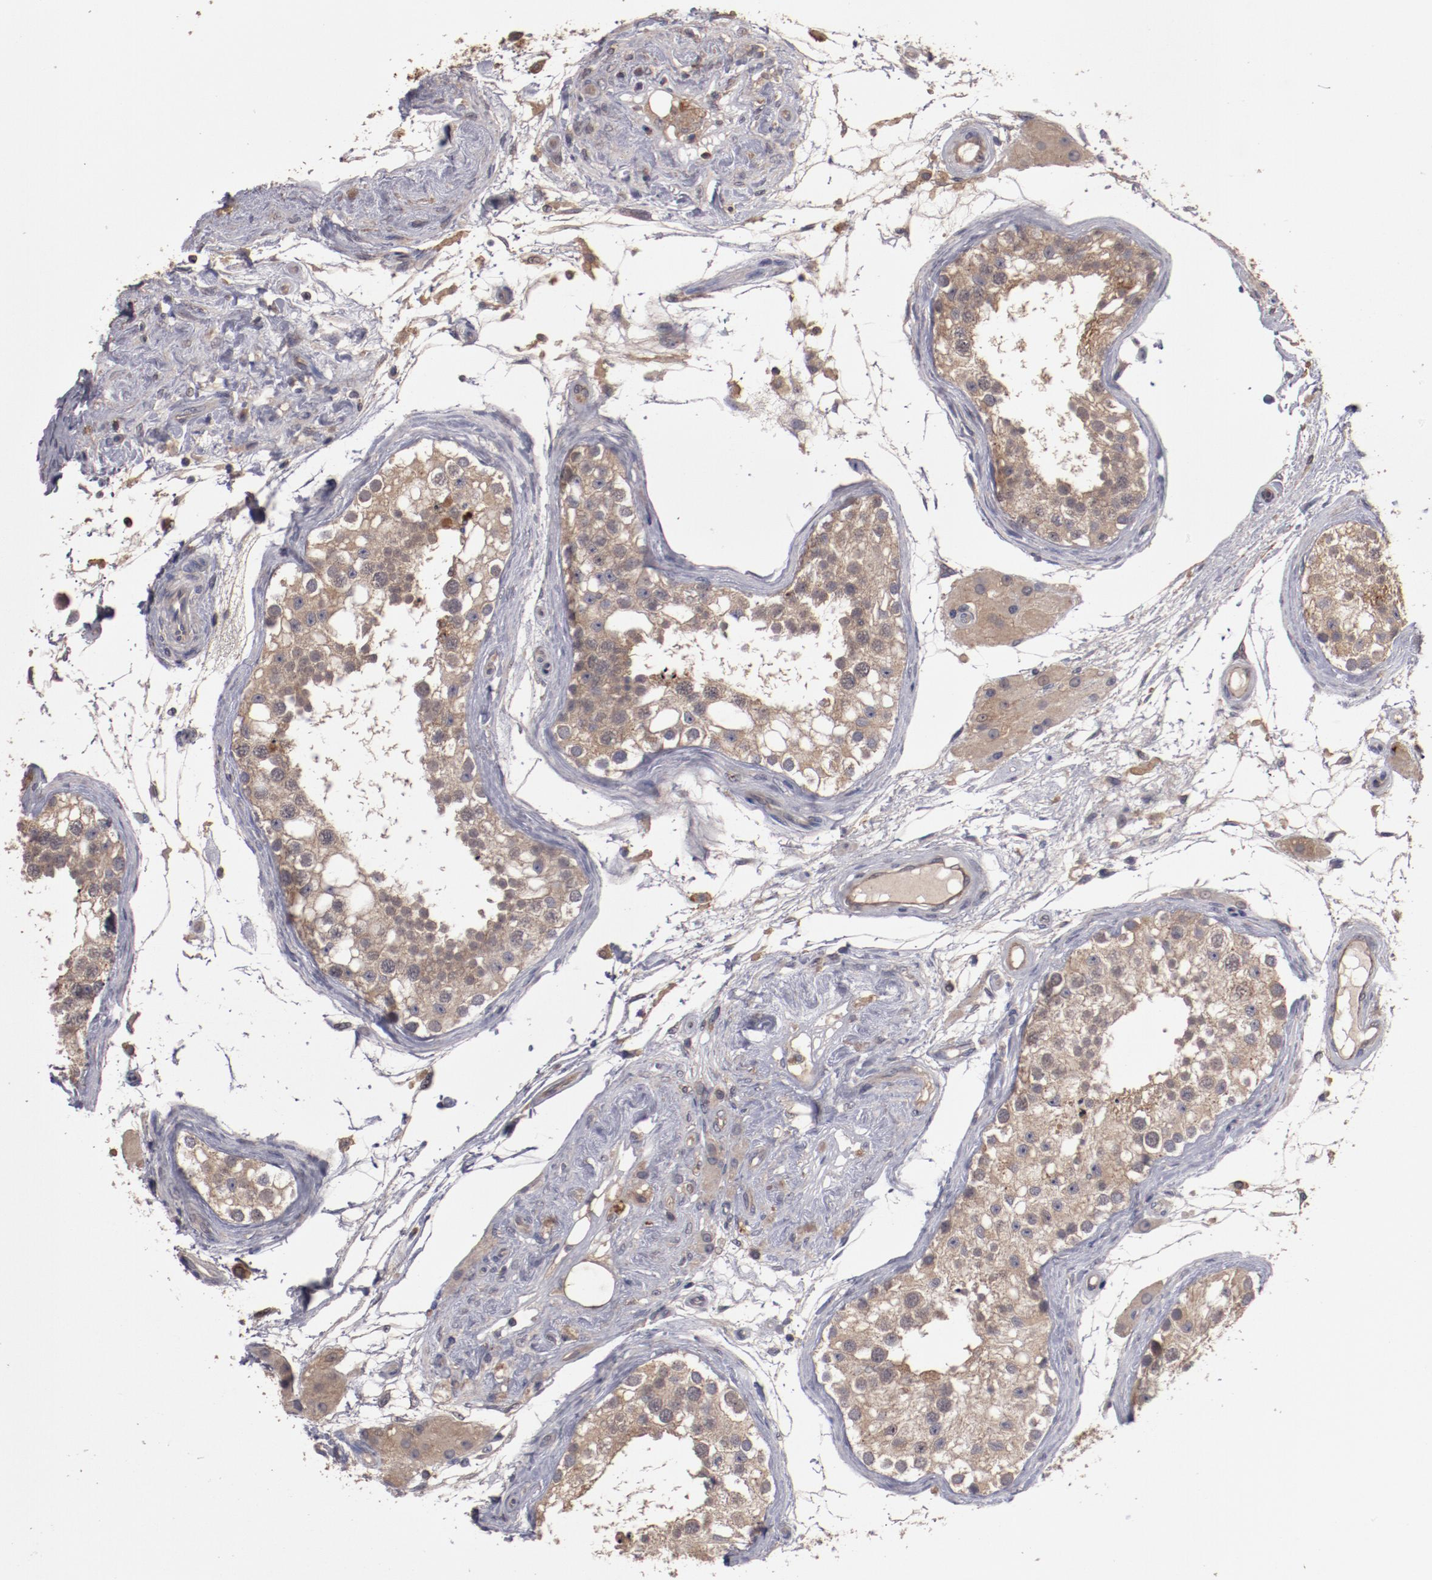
{"staining": {"intensity": "moderate", "quantity": ">75%", "location": "cytoplasmic/membranous"}, "tissue": "testis", "cell_type": "Cells in seminiferous ducts", "image_type": "normal", "snomed": [{"axis": "morphology", "description": "Normal tissue, NOS"}, {"axis": "topography", "description": "Testis"}], "caption": "Approximately >75% of cells in seminiferous ducts in unremarkable testis exhibit moderate cytoplasmic/membranous protein positivity as visualized by brown immunohistochemical staining.", "gene": "LRRC75B", "patient": {"sex": "male", "age": 68}}